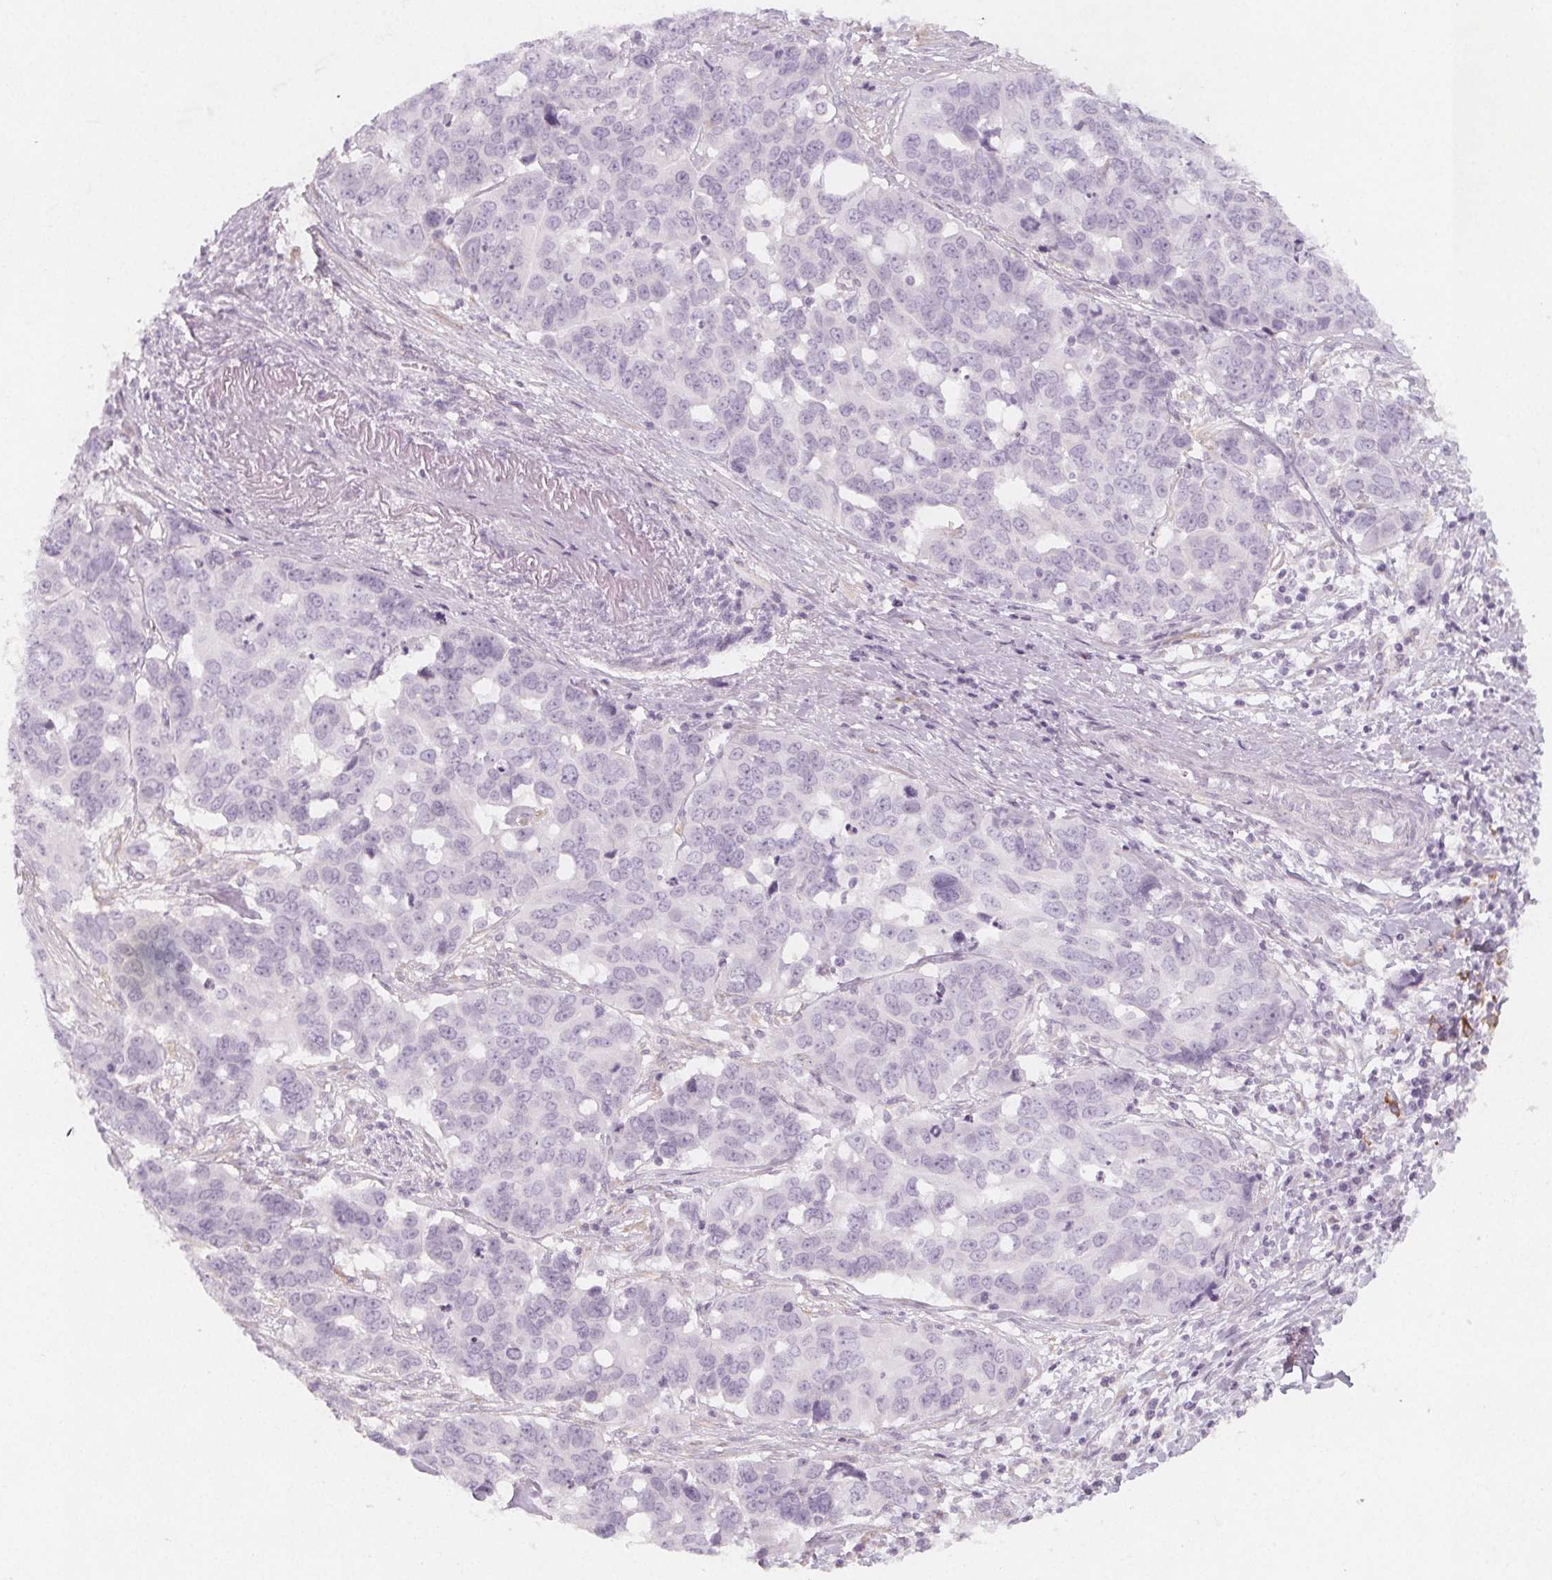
{"staining": {"intensity": "negative", "quantity": "none", "location": "none"}, "tissue": "ovarian cancer", "cell_type": "Tumor cells", "image_type": "cancer", "snomed": [{"axis": "morphology", "description": "Carcinoma, endometroid"}, {"axis": "topography", "description": "Ovary"}], "caption": "Histopathology image shows no significant protein positivity in tumor cells of endometroid carcinoma (ovarian). The staining is performed using DAB (3,3'-diaminobenzidine) brown chromogen with nuclei counter-stained in using hematoxylin.", "gene": "MAP1A", "patient": {"sex": "female", "age": 78}}